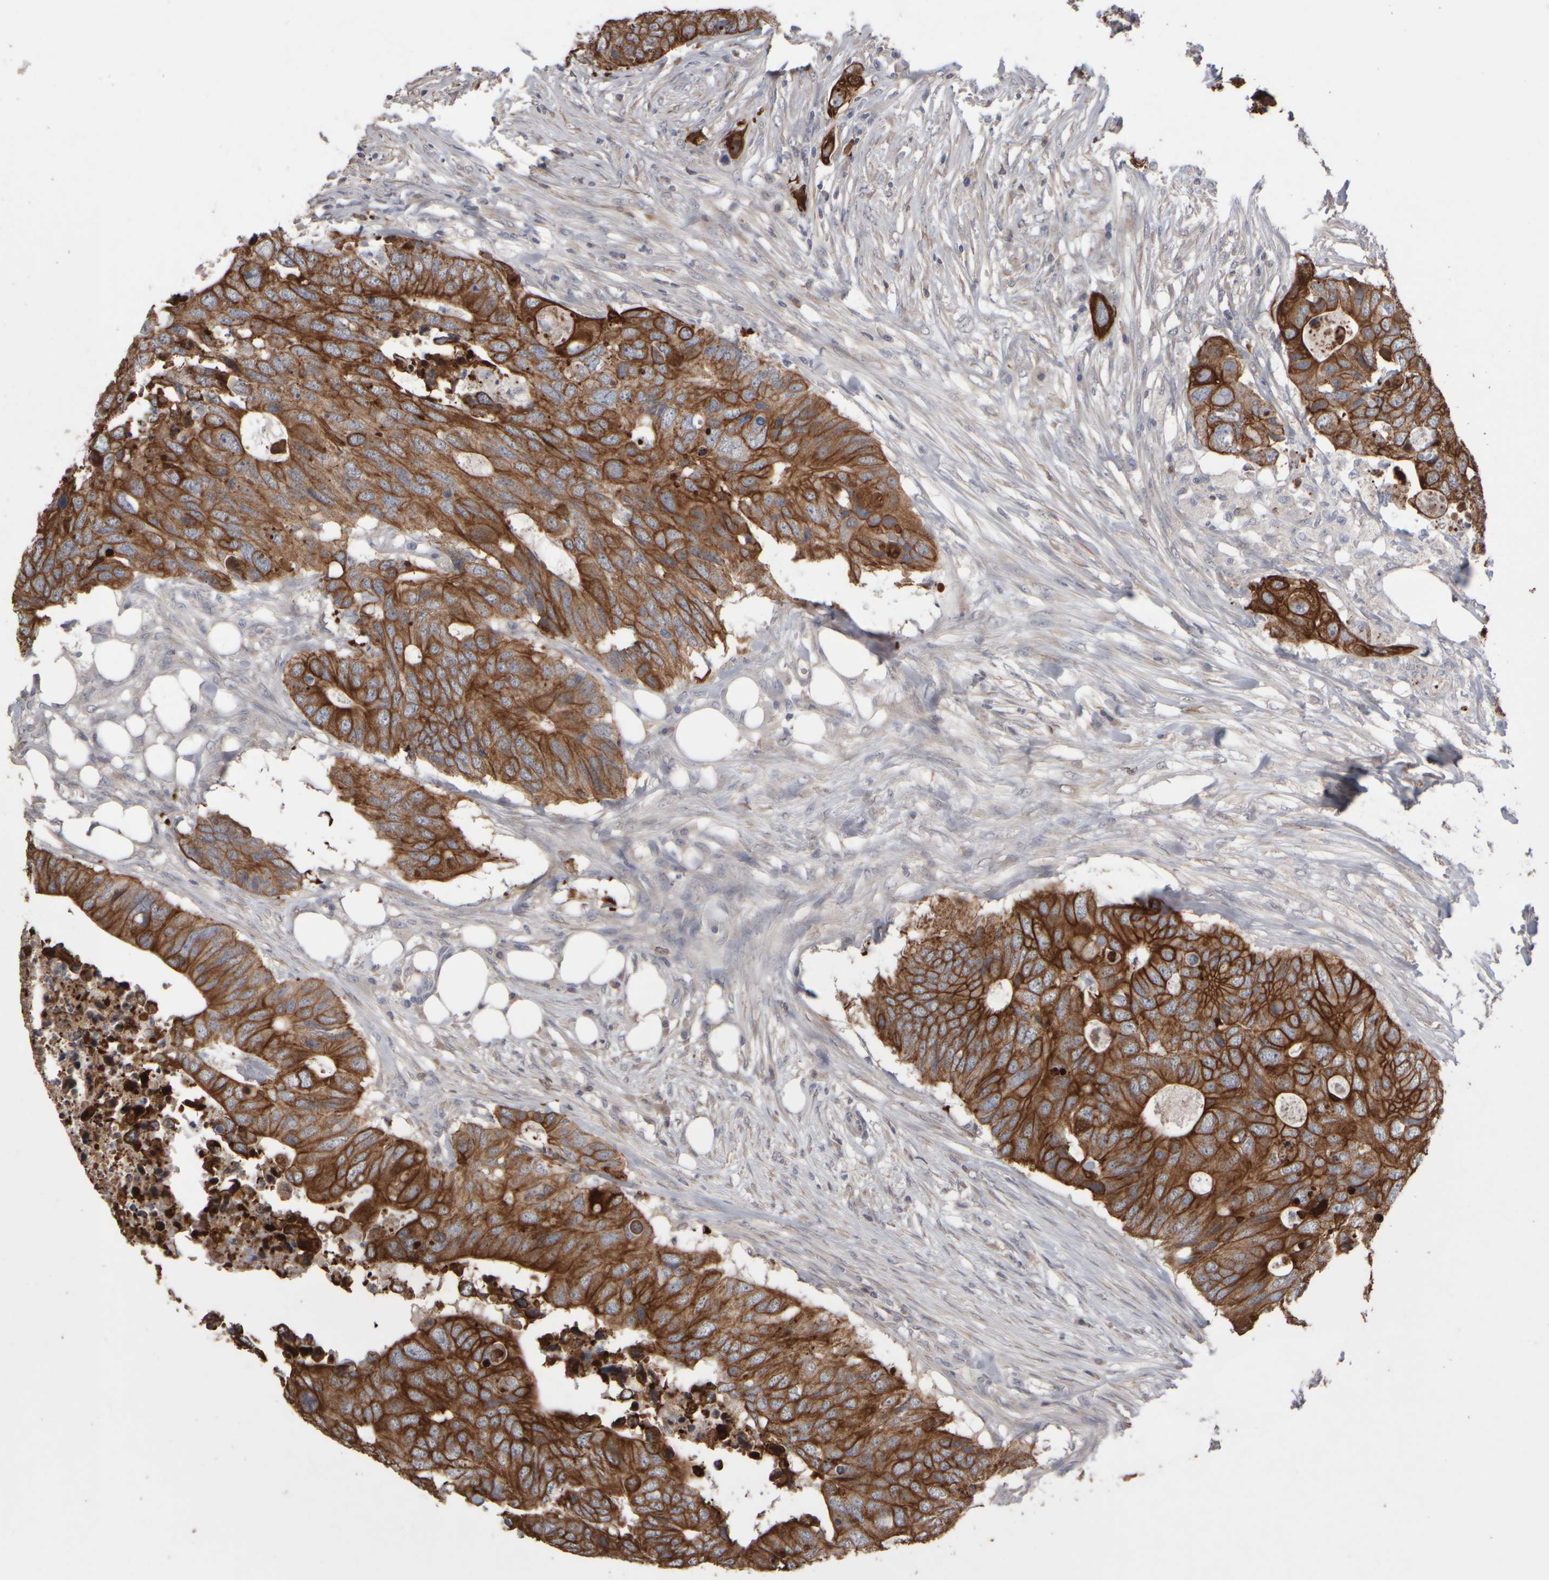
{"staining": {"intensity": "strong", "quantity": ">75%", "location": "cytoplasmic/membranous"}, "tissue": "colorectal cancer", "cell_type": "Tumor cells", "image_type": "cancer", "snomed": [{"axis": "morphology", "description": "Adenocarcinoma, NOS"}, {"axis": "topography", "description": "Colon"}], "caption": "IHC (DAB (3,3'-diaminobenzidine)) staining of human colorectal cancer (adenocarcinoma) reveals strong cytoplasmic/membranous protein staining in about >75% of tumor cells. (brown staining indicates protein expression, while blue staining denotes nuclei).", "gene": "EPHX2", "patient": {"sex": "male", "age": 71}}